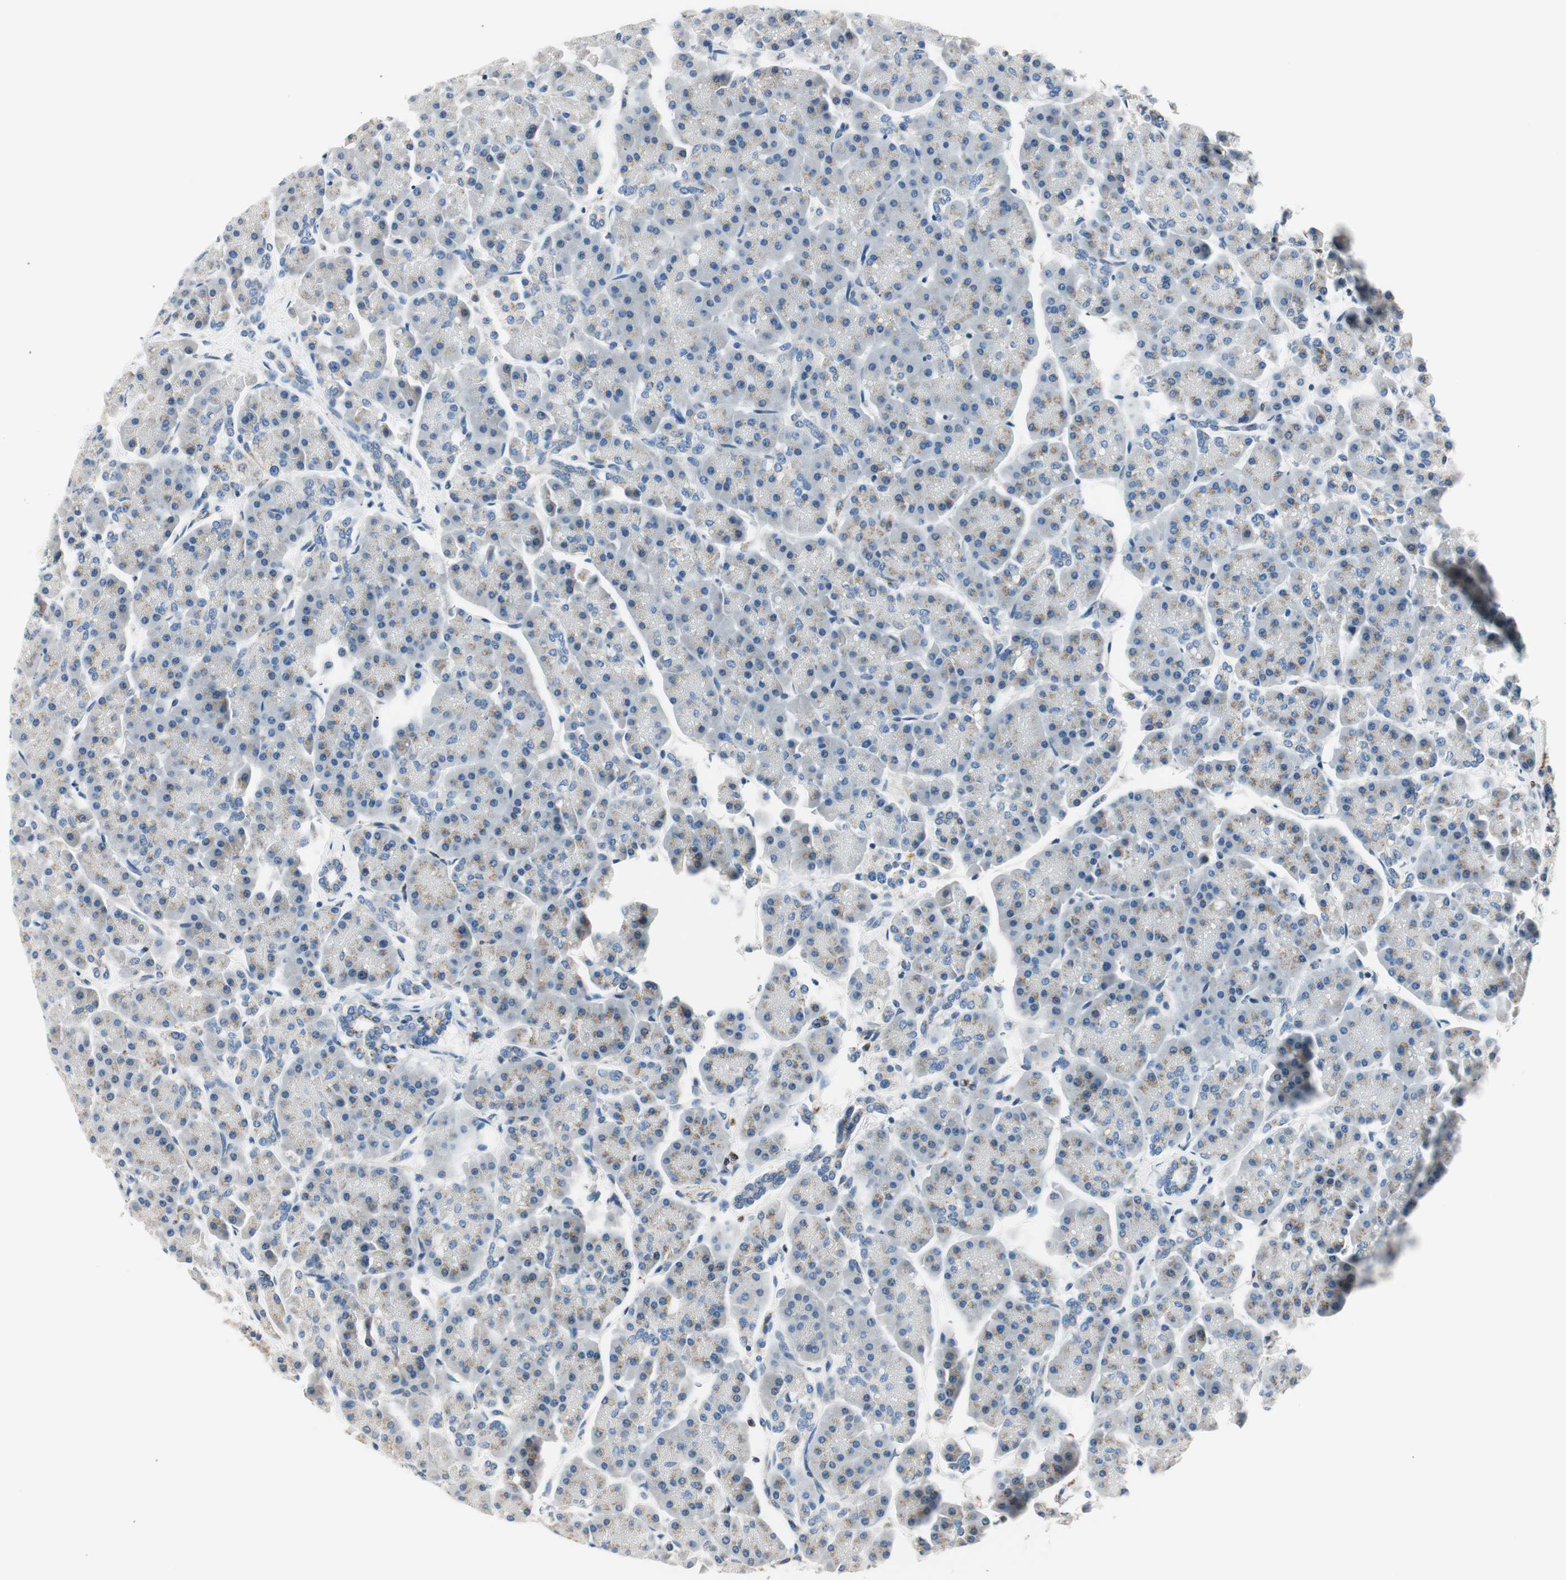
{"staining": {"intensity": "moderate", "quantity": ">75%", "location": "cytoplasmic/membranous"}, "tissue": "pancreas", "cell_type": "Exocrine glandular cells", "image_type": "normal", "snomed": [{"axis": "morphology", "description": "Normal tissue, NOS"}, {"axis": "topography", "description": "Pancreas"}], "caption": "Protein staining exhibits moderate cytoplasmic/membranous expression in about >75% of exocrine glandular cells in benign pancreas.", "gene": "TMF1", "patient": {"sex": "female", "age": 70}}